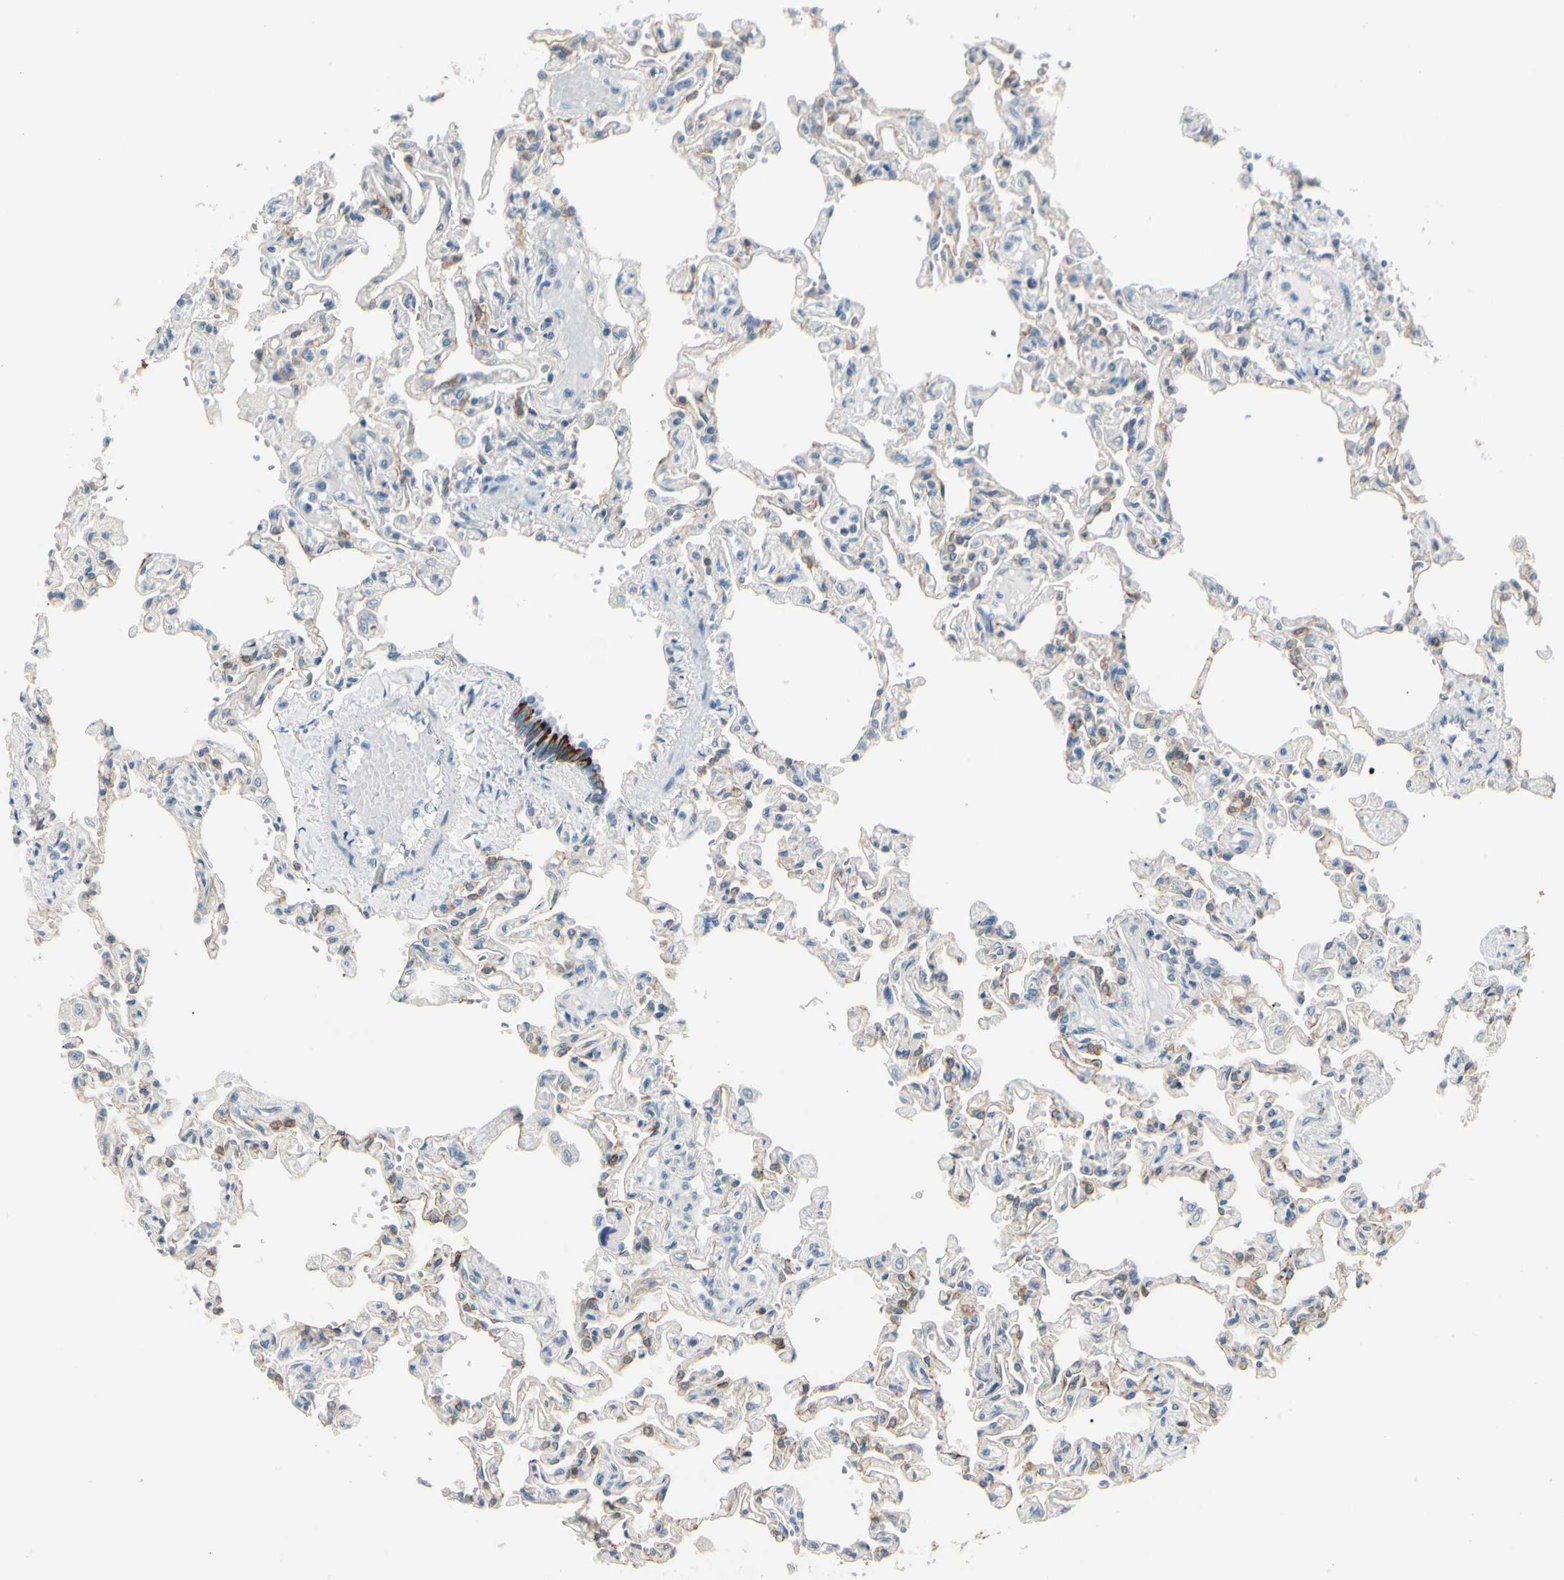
{"staining": {"intensity": "weak", "quantity": "25%-75%", "location": "cytoplasmic/membranous"}, "tissue": "lung", "cell_type": "Alveolar cells", "image_type": "normal", "snomed": [{"axis": "morphology", "description": "Normal tissue, NOS"}, {"axis": "topography", "description": "Lung"}], "caption": "Lung stained with a brown dye displays weak cytoplasmic/membranous positive positivity in approximately 25%-75% of alveolar cells.", "gene": "DUSP12", "patient": {"sex": "male", "age": 21}}